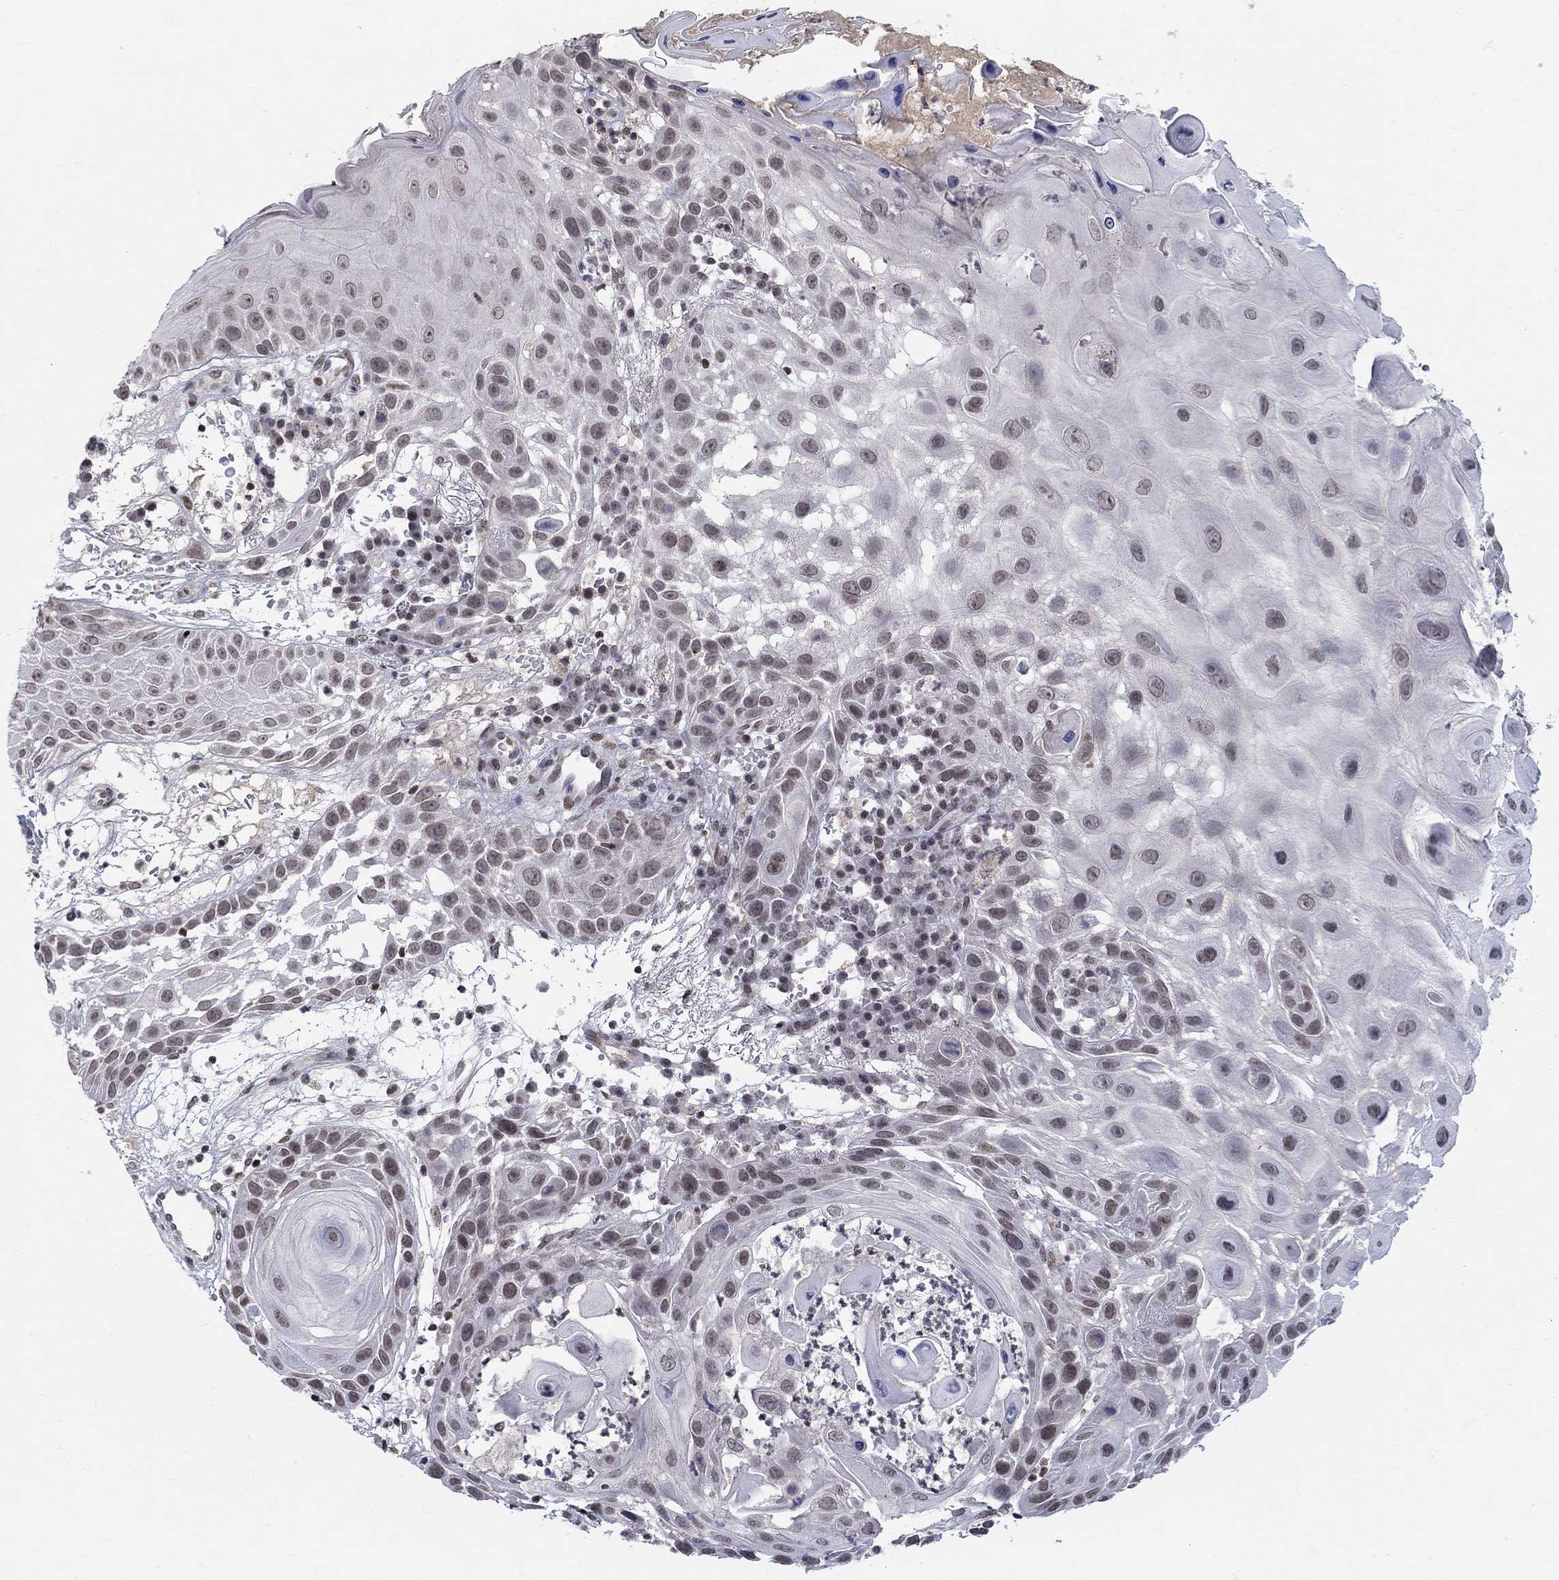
{"staining": {"intensity": "moderate", "quantity": "<25%", "location": "nuclear"}, "tissue": "skin cancer", "cell_type": "Tumor cells", "image_type": "cancer", "snomed": [{"axis": "morphology", "description": "Normal tissue, NOS"}, {"axis": "morphology", "description": "Squamous cell carcinoma, NOS"}, {"axis": "topography", "description": "Skin"}], "caption": "Skin cancer (squamous cell carcinoma) was stained to show a protein in brown. There is low levels of moderate nuclear staining in approximately <25% of tumor cells.", "gene": "KLF12", "patient": {"sex": "male", "age": 79}}